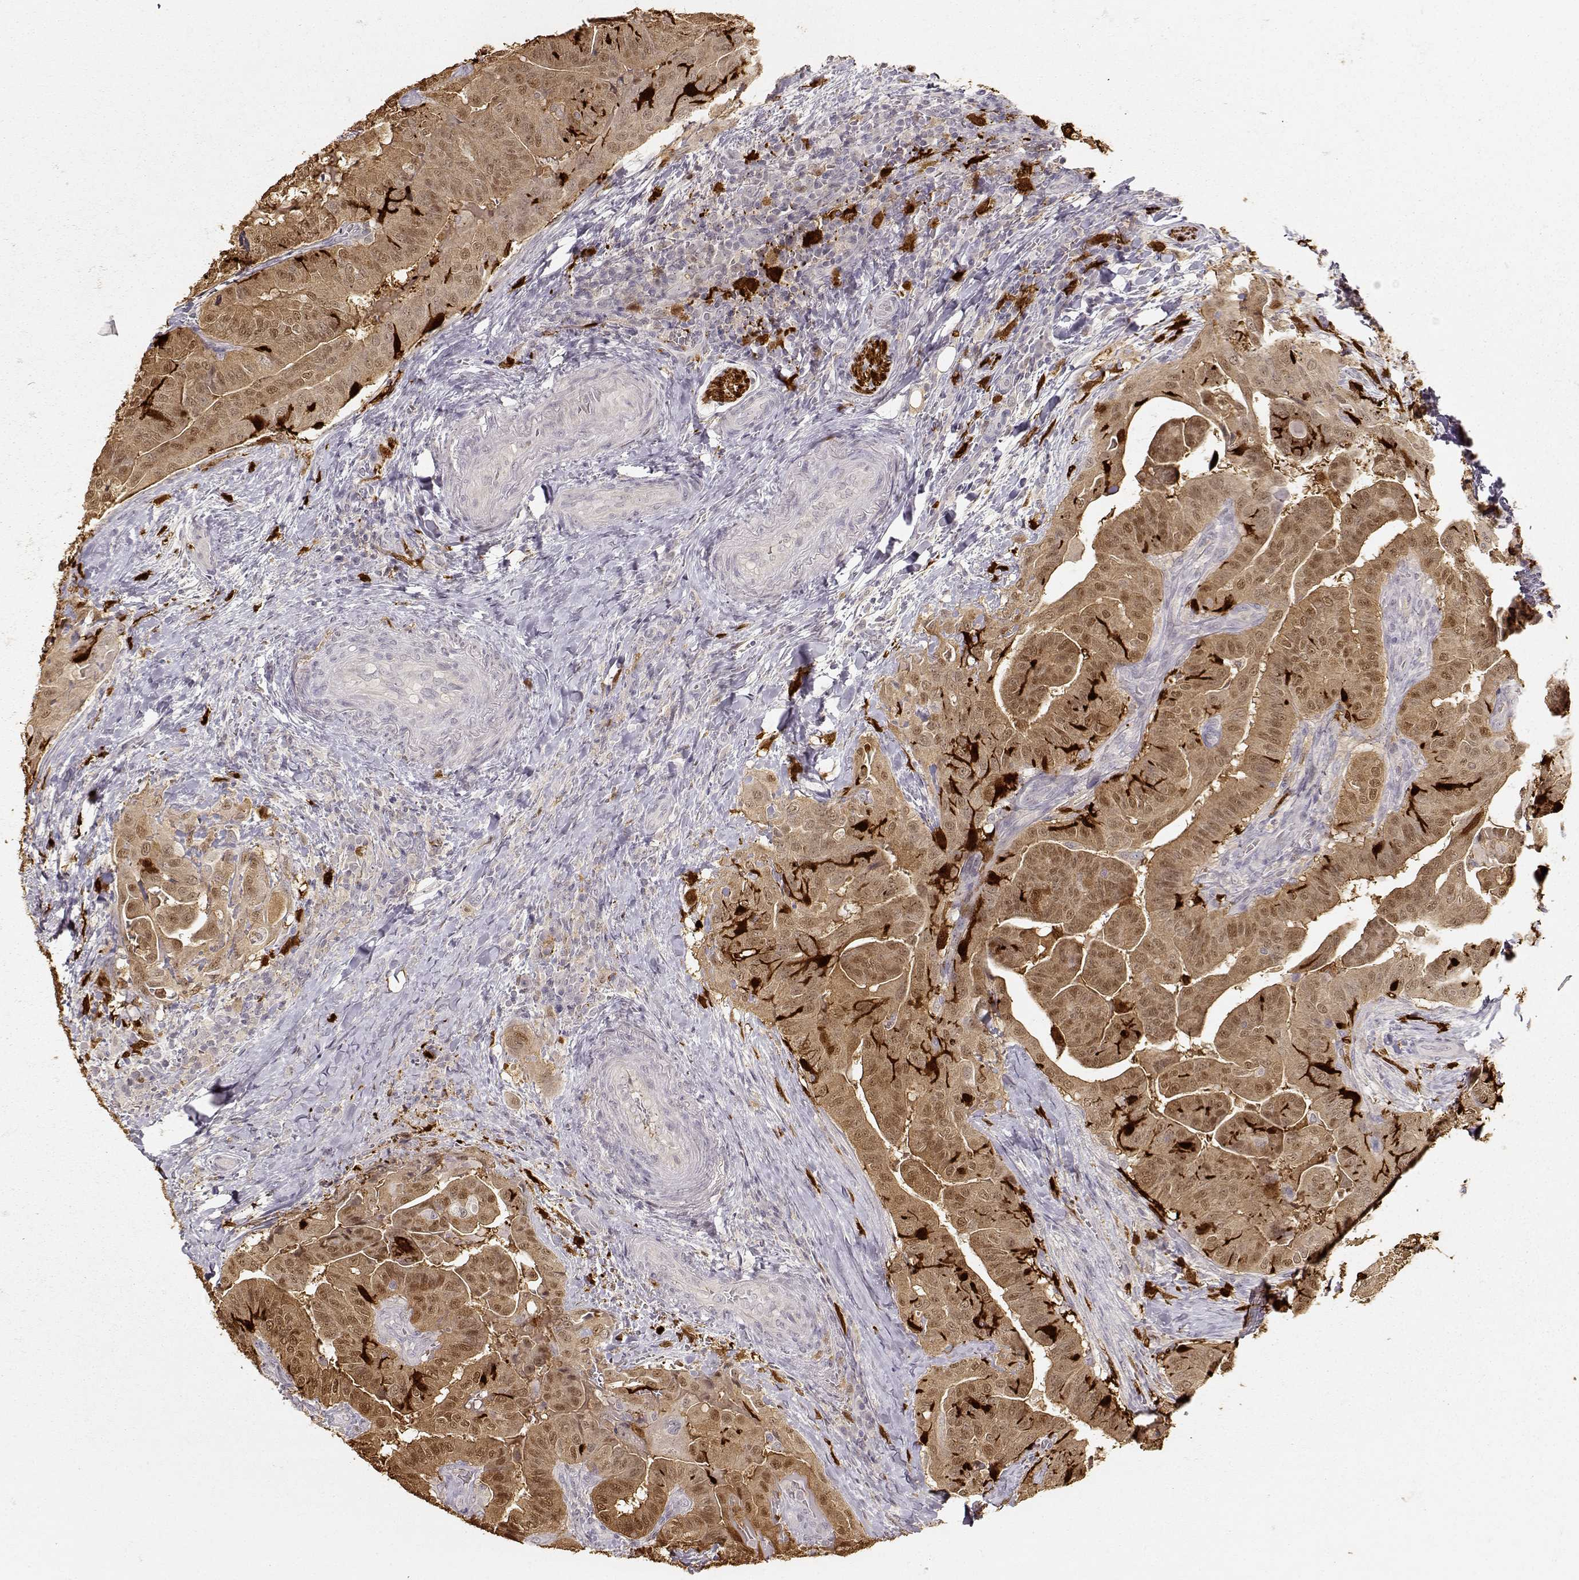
{"staining": {"intensity": "moderate", "quantity": ">75%", "location": "cytoplasmic/membranous,nuclear"}, "tissue": "thyroid cancer", "cell_type": "Tumor cells", "image_type": "cancer", "snomed": [{"axis": "morphology", "description": "Papillary adenocarcinoma, NOS"}, {"axis": "topography", "description": "Thyroid gland"}], "caption": "Brown immunohistochemical staining in human thyroid papillary adenocarcinoma reveals moderate cytoplasmic/membranous and nuclear positivity in approximately >75% of tumor cells.", "gene": "S100B", "patient": {"sex": "female", "age": 68}}